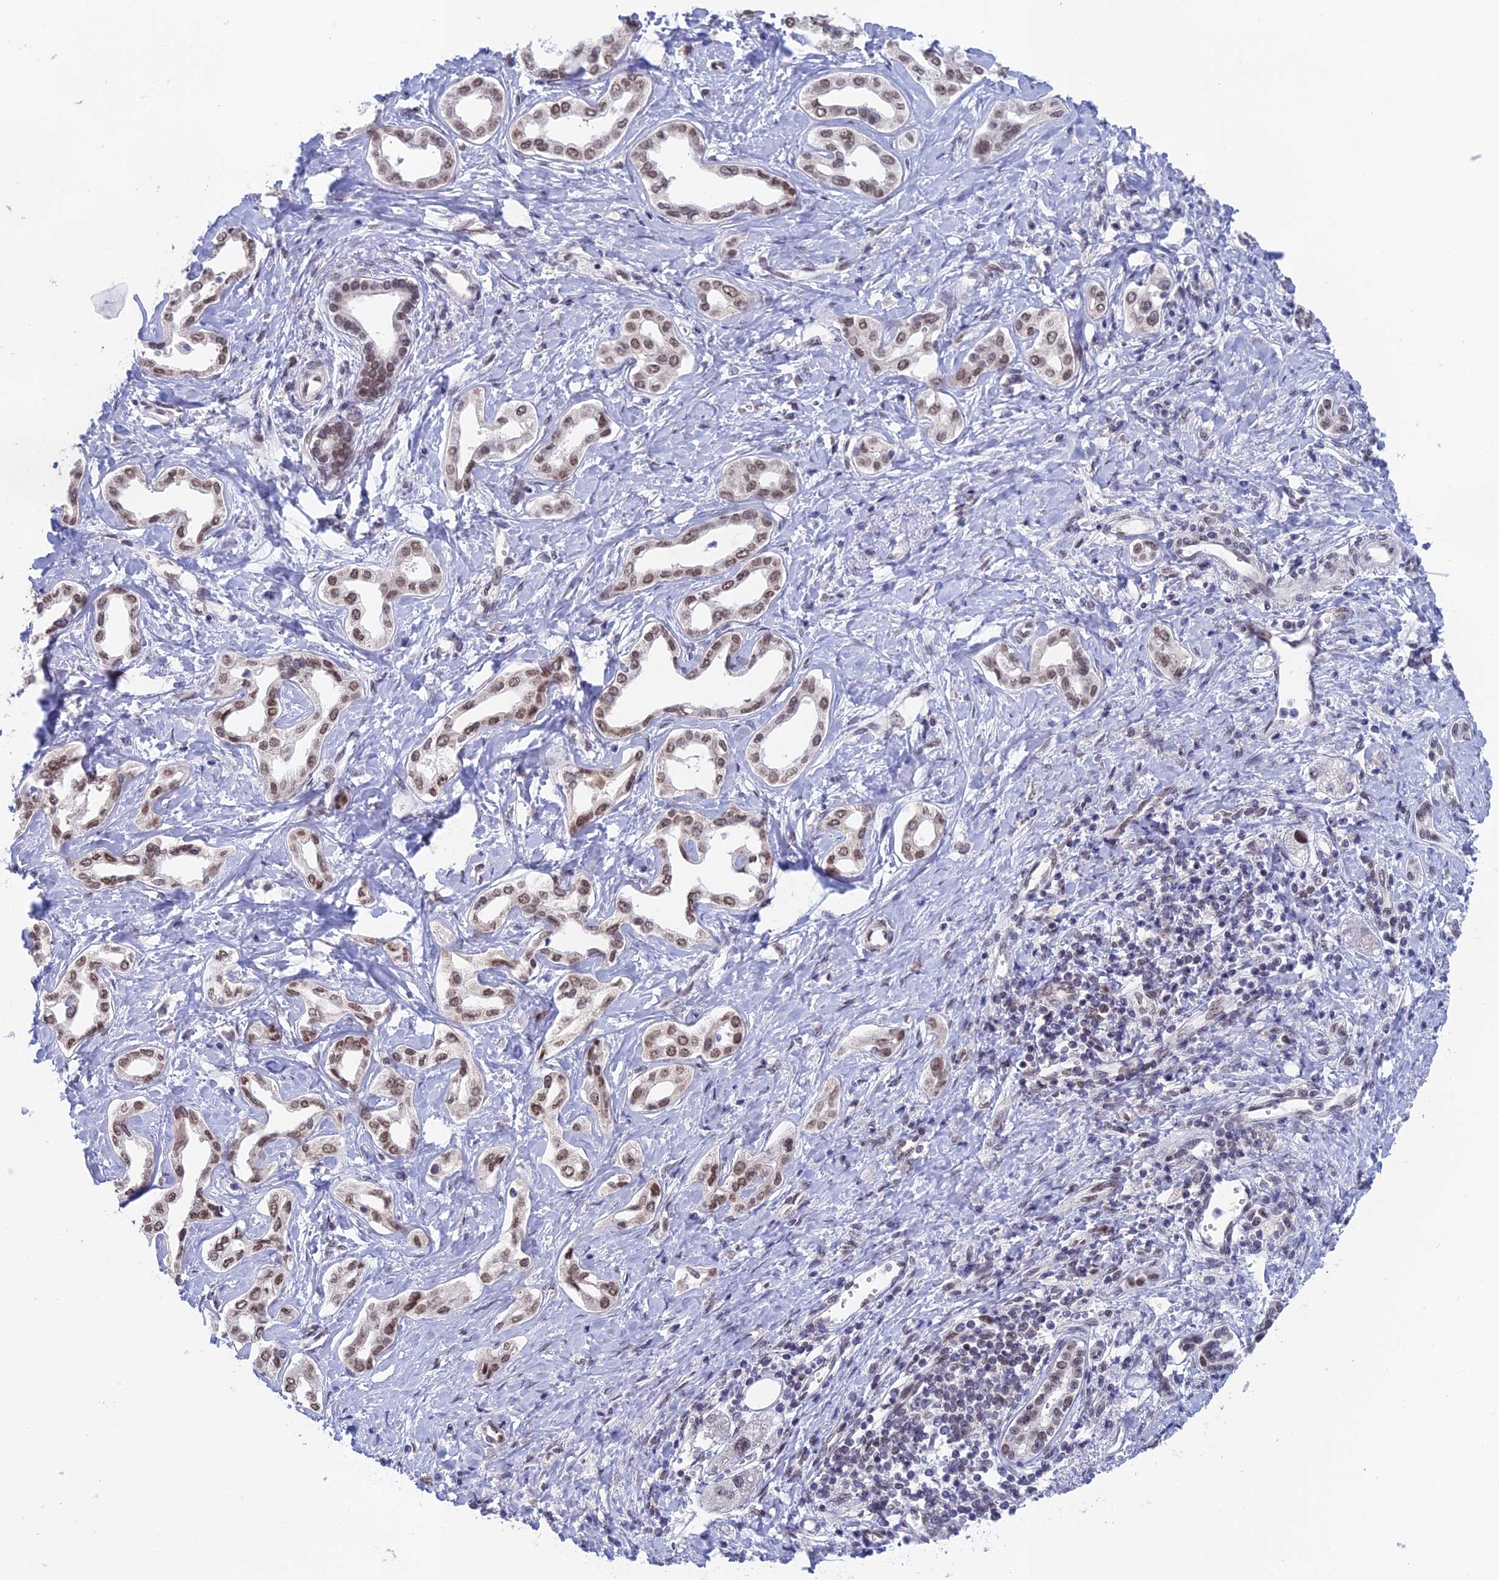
{"staining": {"intensity": "moderate", "quantity": ">75%", "location": "nuclear"}, "tissue": "liver cancer", "cell_type": "Tumor cells", "image_type": "cancer", "snomed": [{"axis": "morphology", "description": "Cholangiocarcinoma"}, {"axis": "topography", "description": "Liver"}], "caption": "An image of cholangiocarcinoma (liver) stained for a protein demonstrates moderate nuclear brown staining in tumor cells. Immunohistochemistry stains the protein in brown and the nuclei are stained blue.", "gene": "NABP2", "patient": {"sex": "female", "age": 77}}